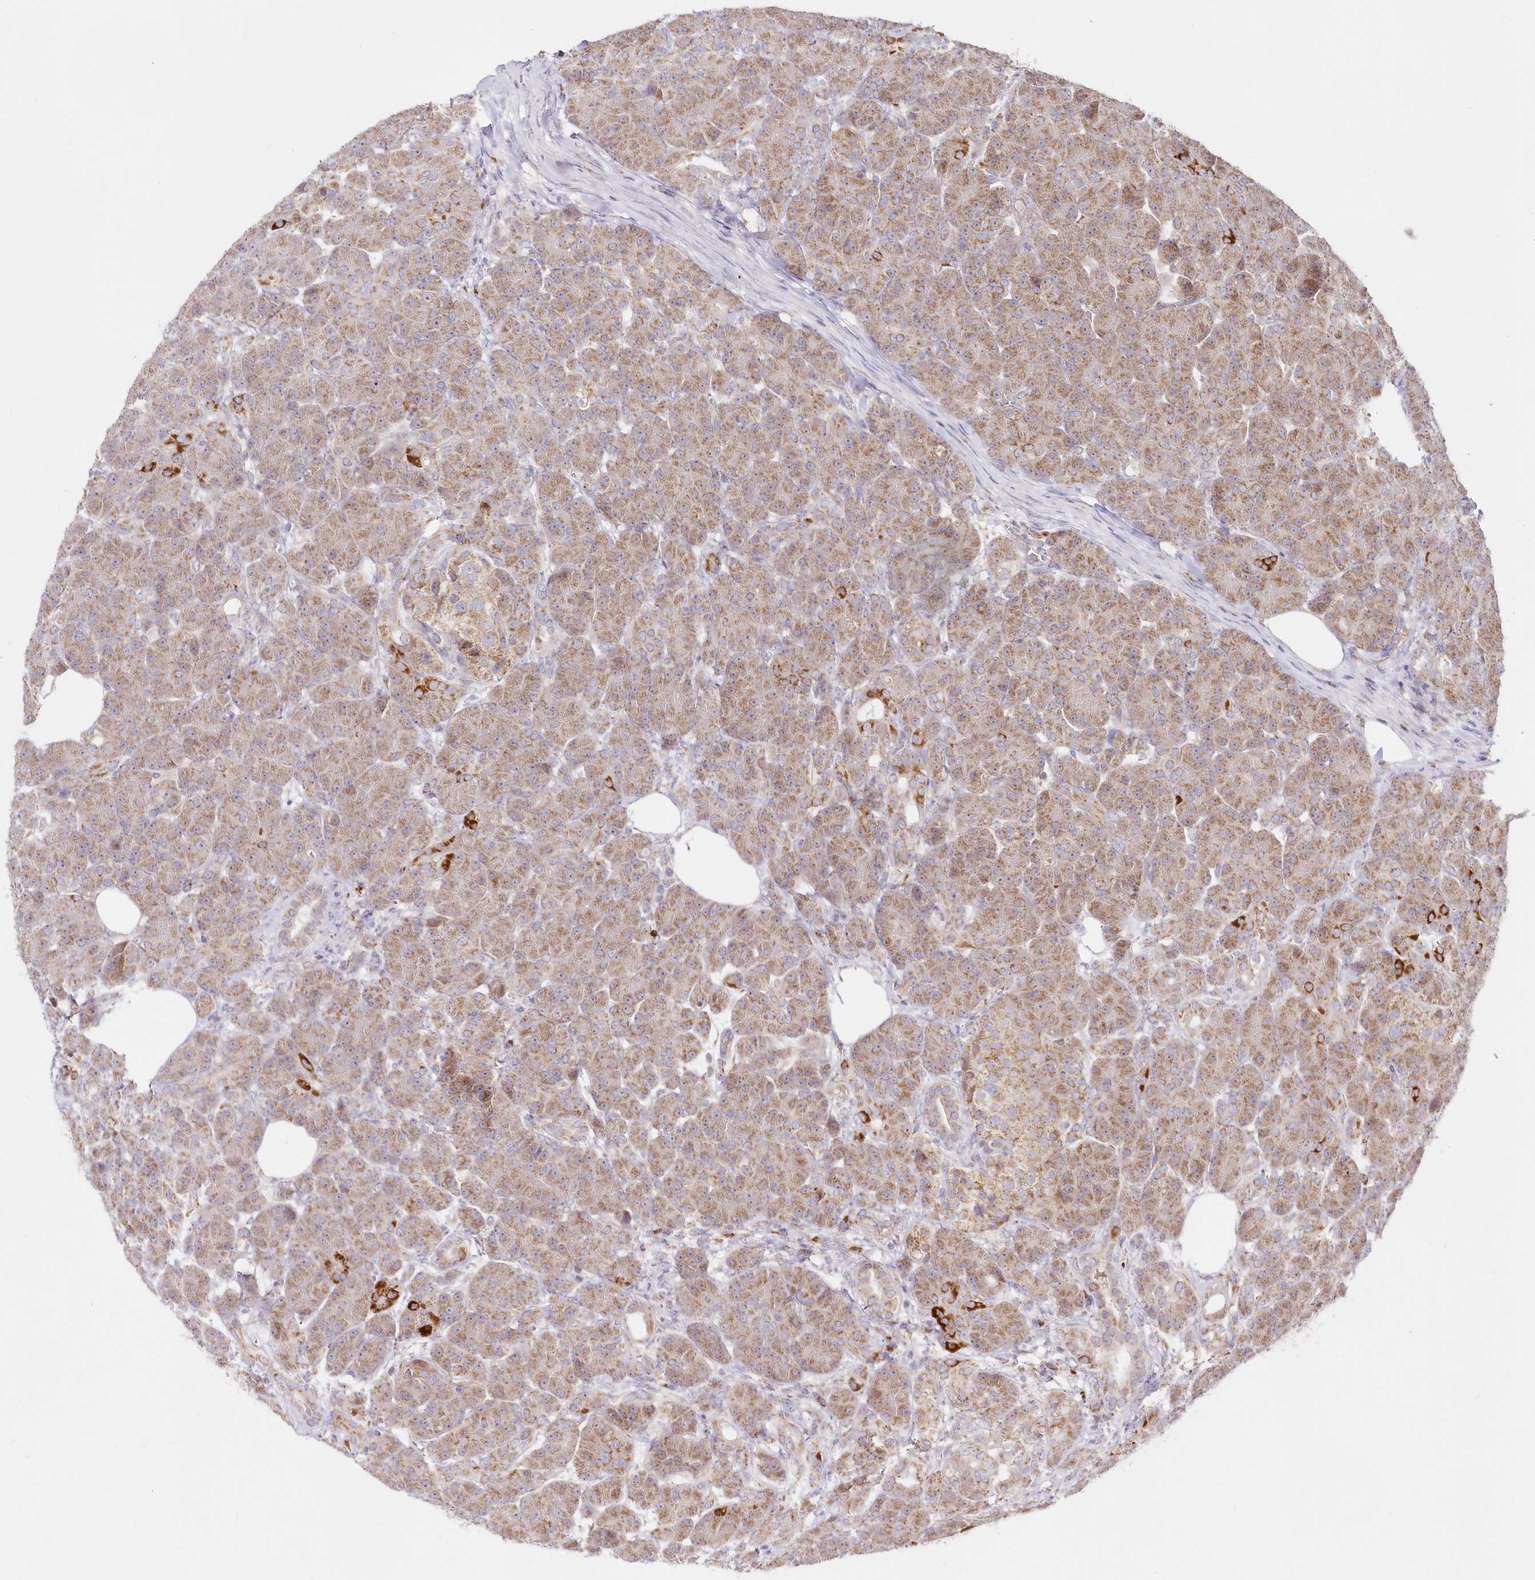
{"staining": {"intensity": "moderate", "quantity": ">75%", "location": "cytoplasmic/membranous"}, "tissue": "pancreas", "cell_type": "Exocrine glandular cells", "image_type": "normal", "snomed": [{"axis": "morphology", "description": "Normal tissue, NOS"}, {"axis": "topography", "description": "Pancreas"}], "caption": "Pancreas stained for a protein exhibits moderate cytoplasmic/membranous positivity in exocrine glandular cells. The staining was performed using DAB (3,3'-diaminobenzidine) to visualize the protein expression in brown, while the nuclei were stained in blue with hematoxylin (Magnification: 20x).", "gene": "DNA2", "patient": {"sex": "male", "age": 63}}